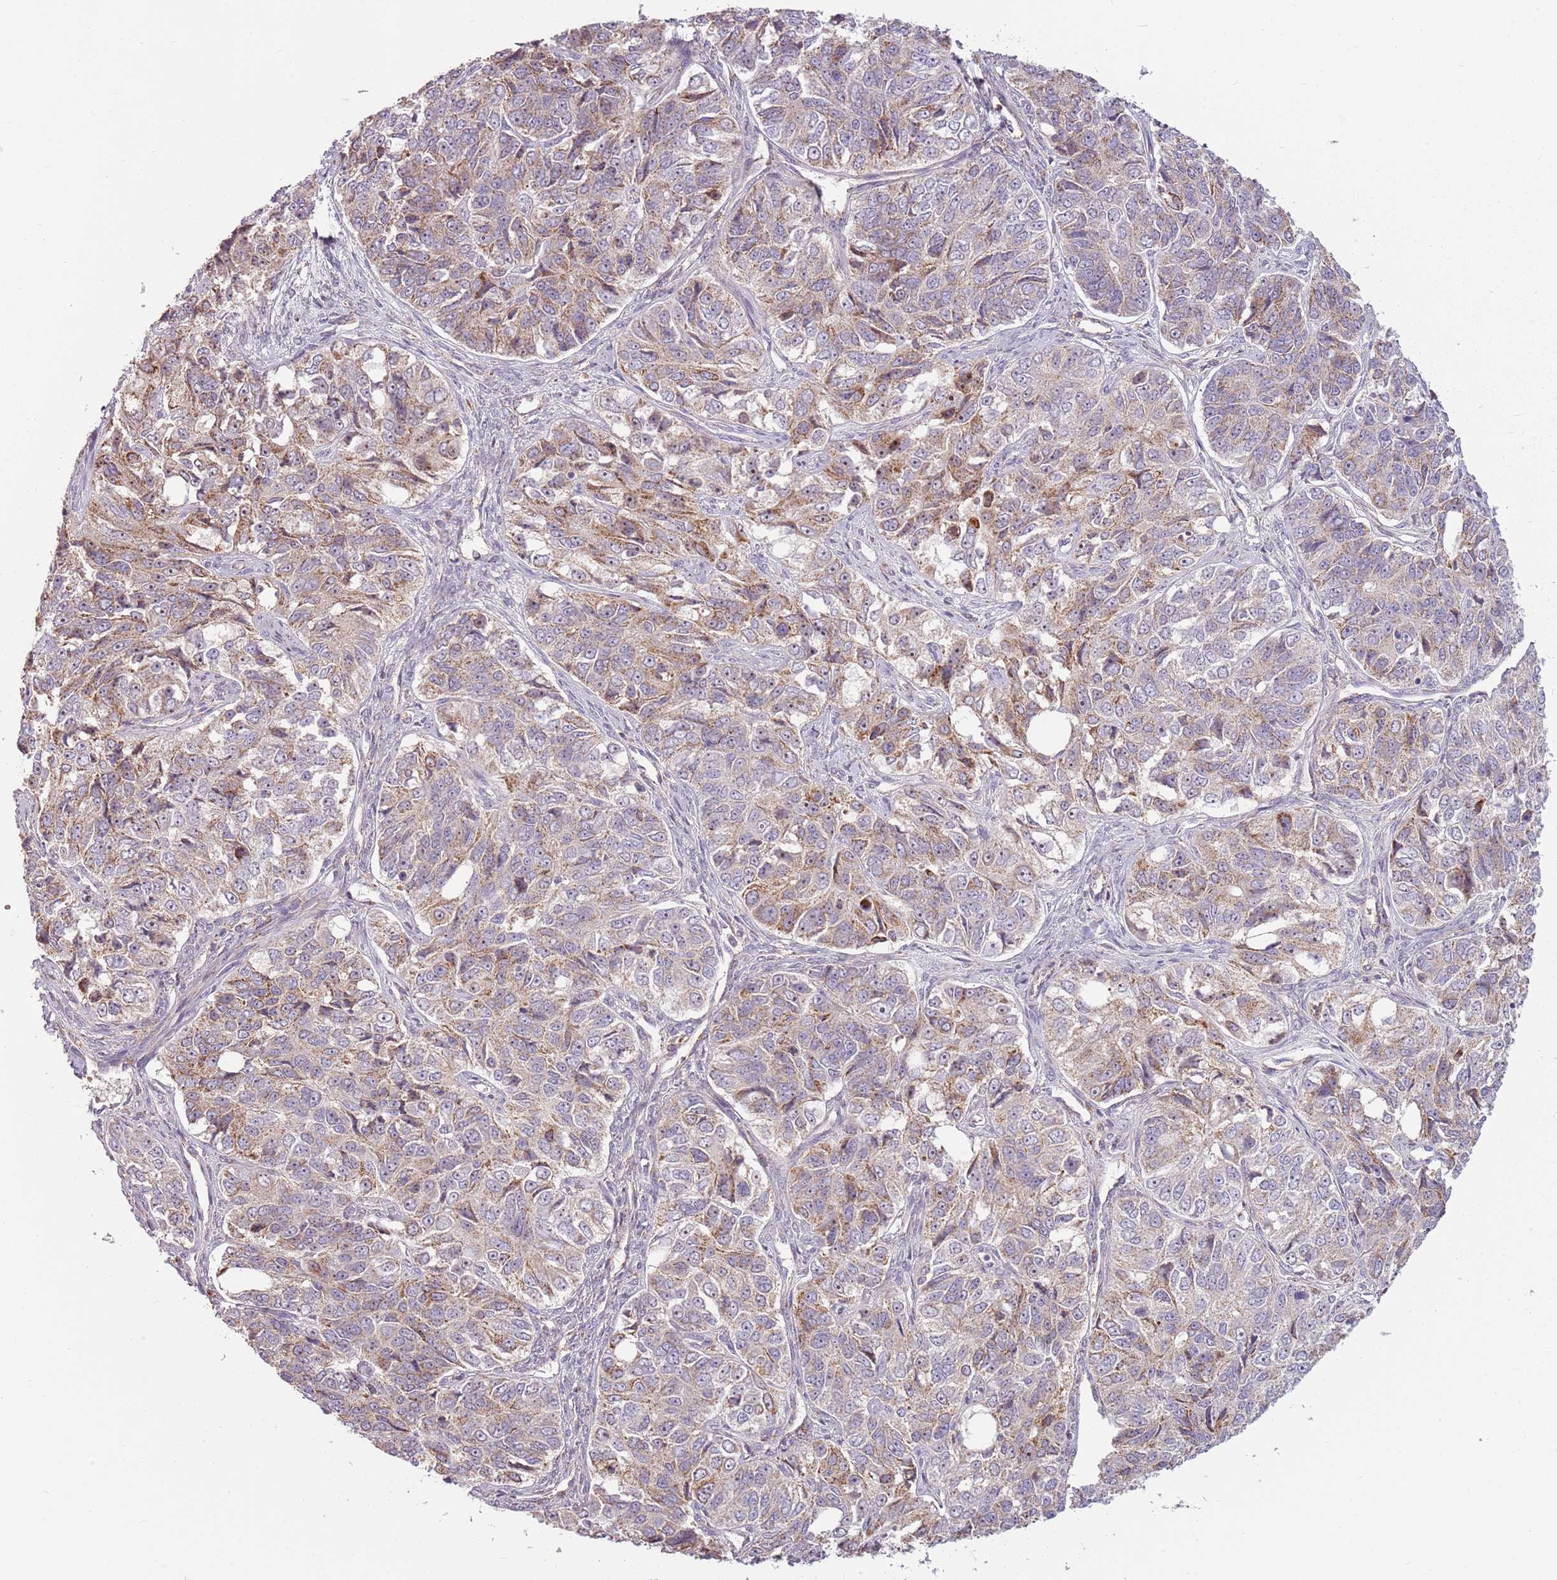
{"staining": {"intensity": "moderate", "quantity": "25%-75%", "location": "cytoplasmic/membranous"}, "tissue": "ovarian cancer", "cell_type": "Tumor cells", "image_type": "cancer", "snomed": [{"axis": "morphology", "description": "Carcinoma, endometroid"}, {"axis": "topography", "description": "Ovary"}], "caption": "IHC image of human ovarian cancer (endometroid carcinoma) stained for a protein (brown), which demonstrates medium levels of moderate cytoplasmic/membranous staining in approximately 25%-75% of tumor cells.", "gene": "ZNF530", "patient": {"sex": "female", "age": 51}}